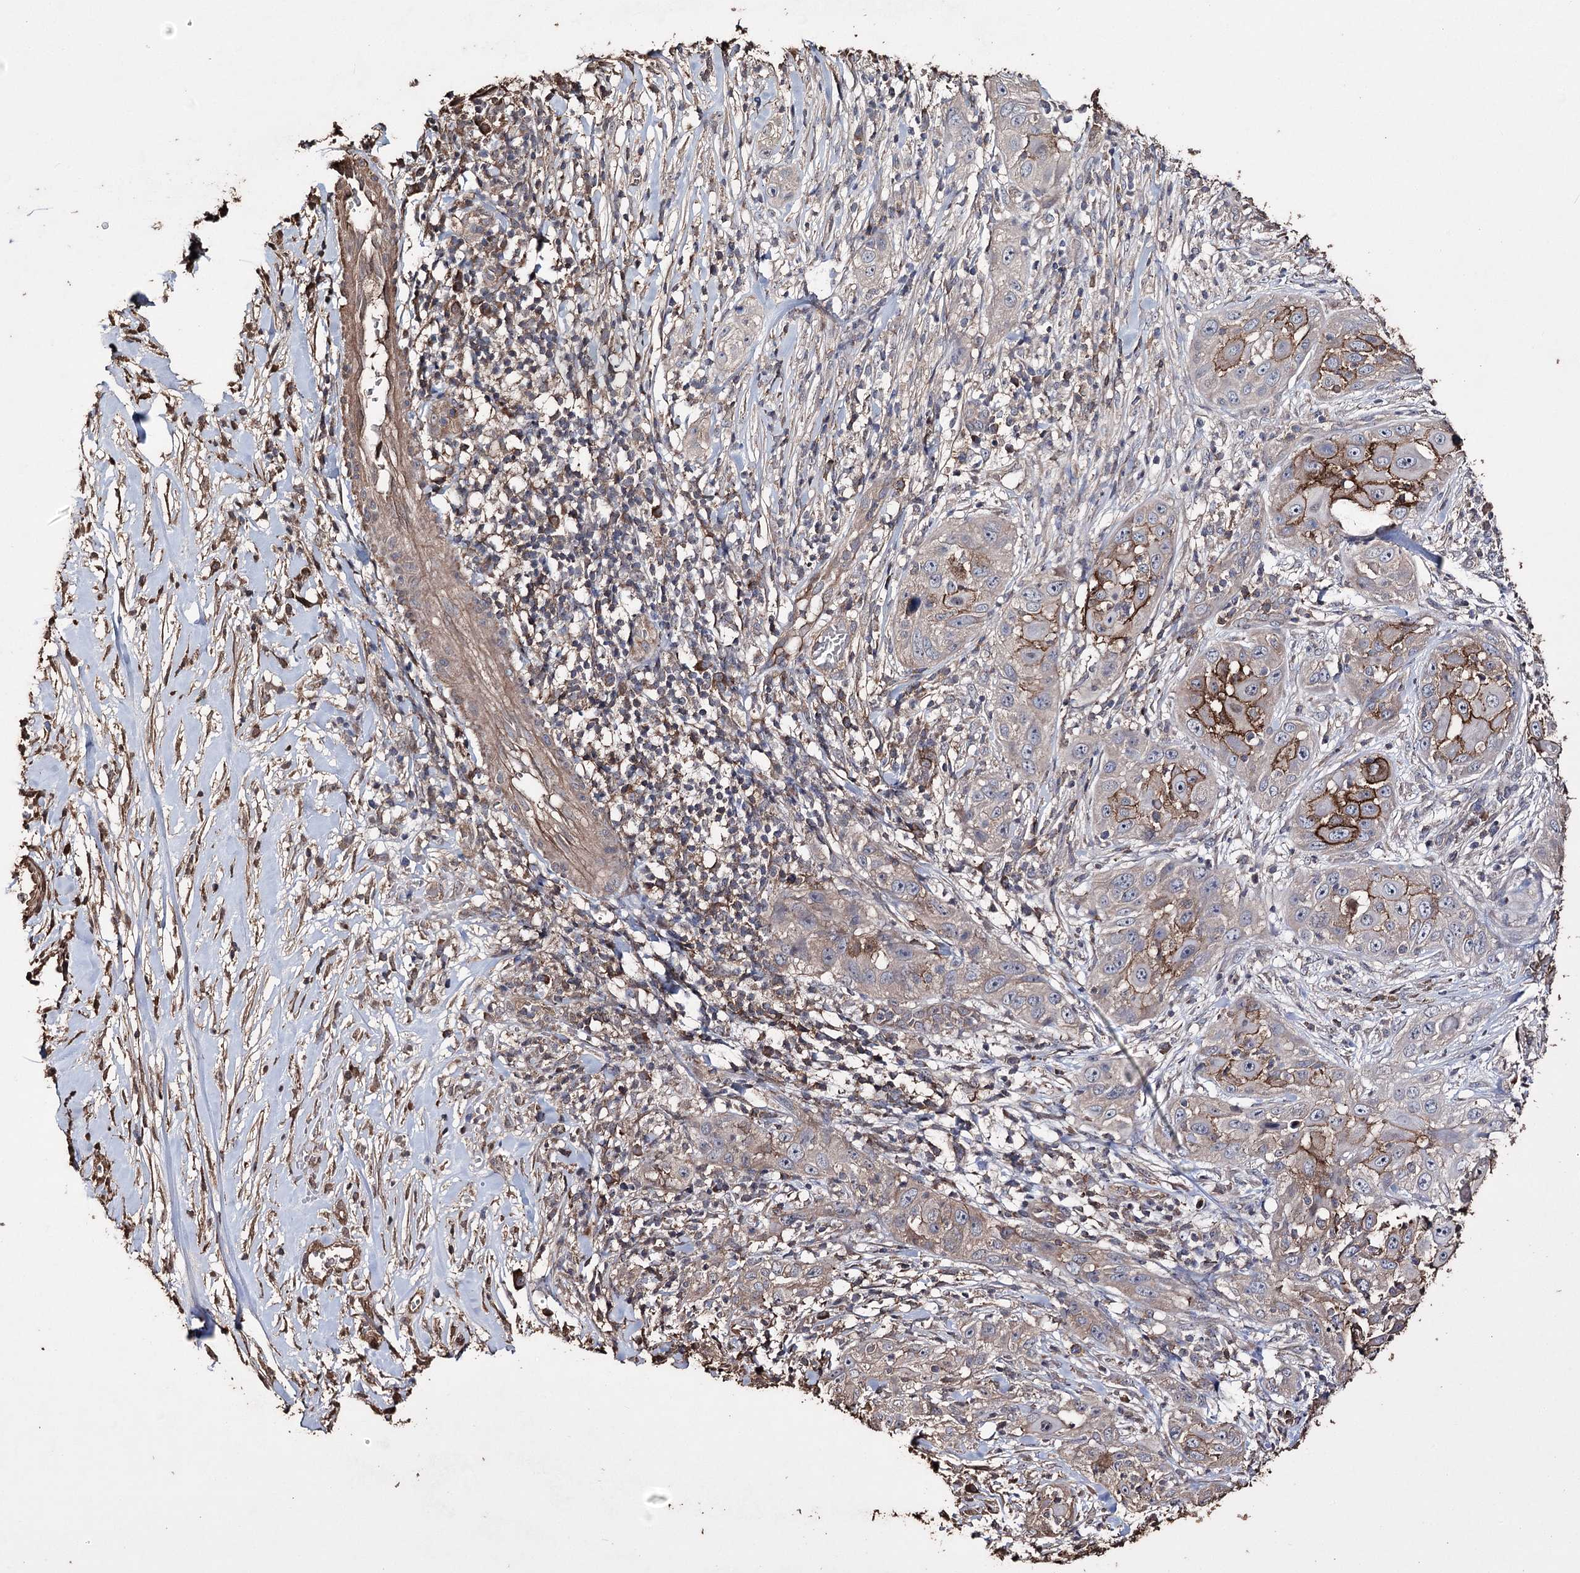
{"staining": {"intensity": "strong", "quantity": "25%-75%", "location": "cytoplasmic/membranous"}, "tissue": "skin cancer", "cell_type": "Tumor cells", "image_type": "cancer", "snomed": [{"axis": "morphology", "description": "Squamous cell carcinoma, NOS"}, {"axis": "topography", "description": "Skin"}], "caption": "Skin squamous cell carcinoma stained for a protein shows strong cytoplasmic/membranous positivity in tumor cells.", "gene": "ZNF662", "patient": {"sex": "female", "age": 44}}